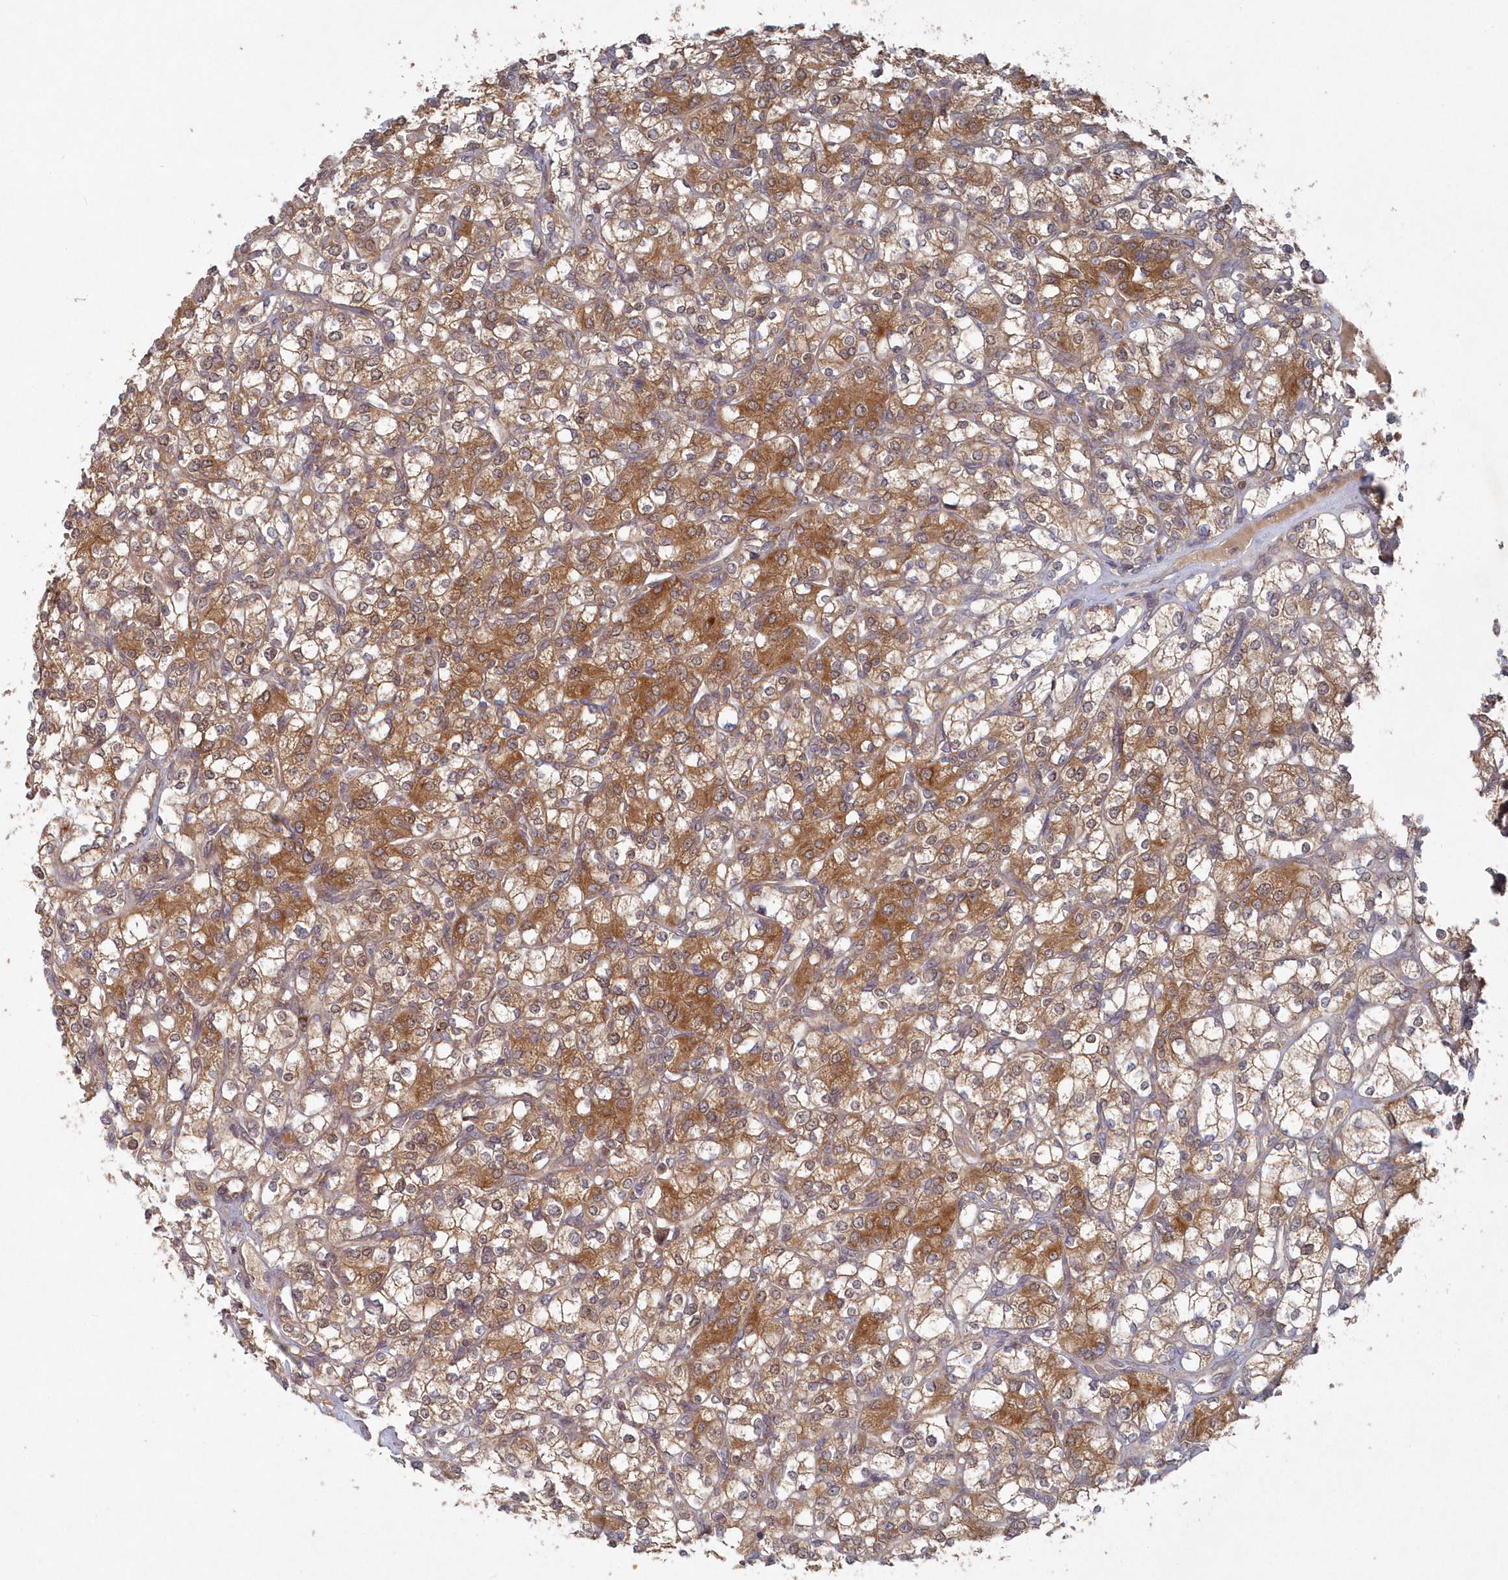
{"staining": {"intensity": "moderate", "quantity": ">75%", "location": "cytoplasmic/membranous"}, "tissue": "renal cancer", "cell_type": "Tumor cells", "image_type": "cancer", "snomed": [{"axis": "morphology", "description": "Adenocarcinoma, NOS"}, {"axis": "topography", "description": "Kidney"}], "caption": "The image shows a brown stain indicating the presence of a protein in the cytoplasmic/membranous of tumor cells in renal cancer.", "gene": "ASNSD1", "patient": {"sex": "male", "age": 77}}